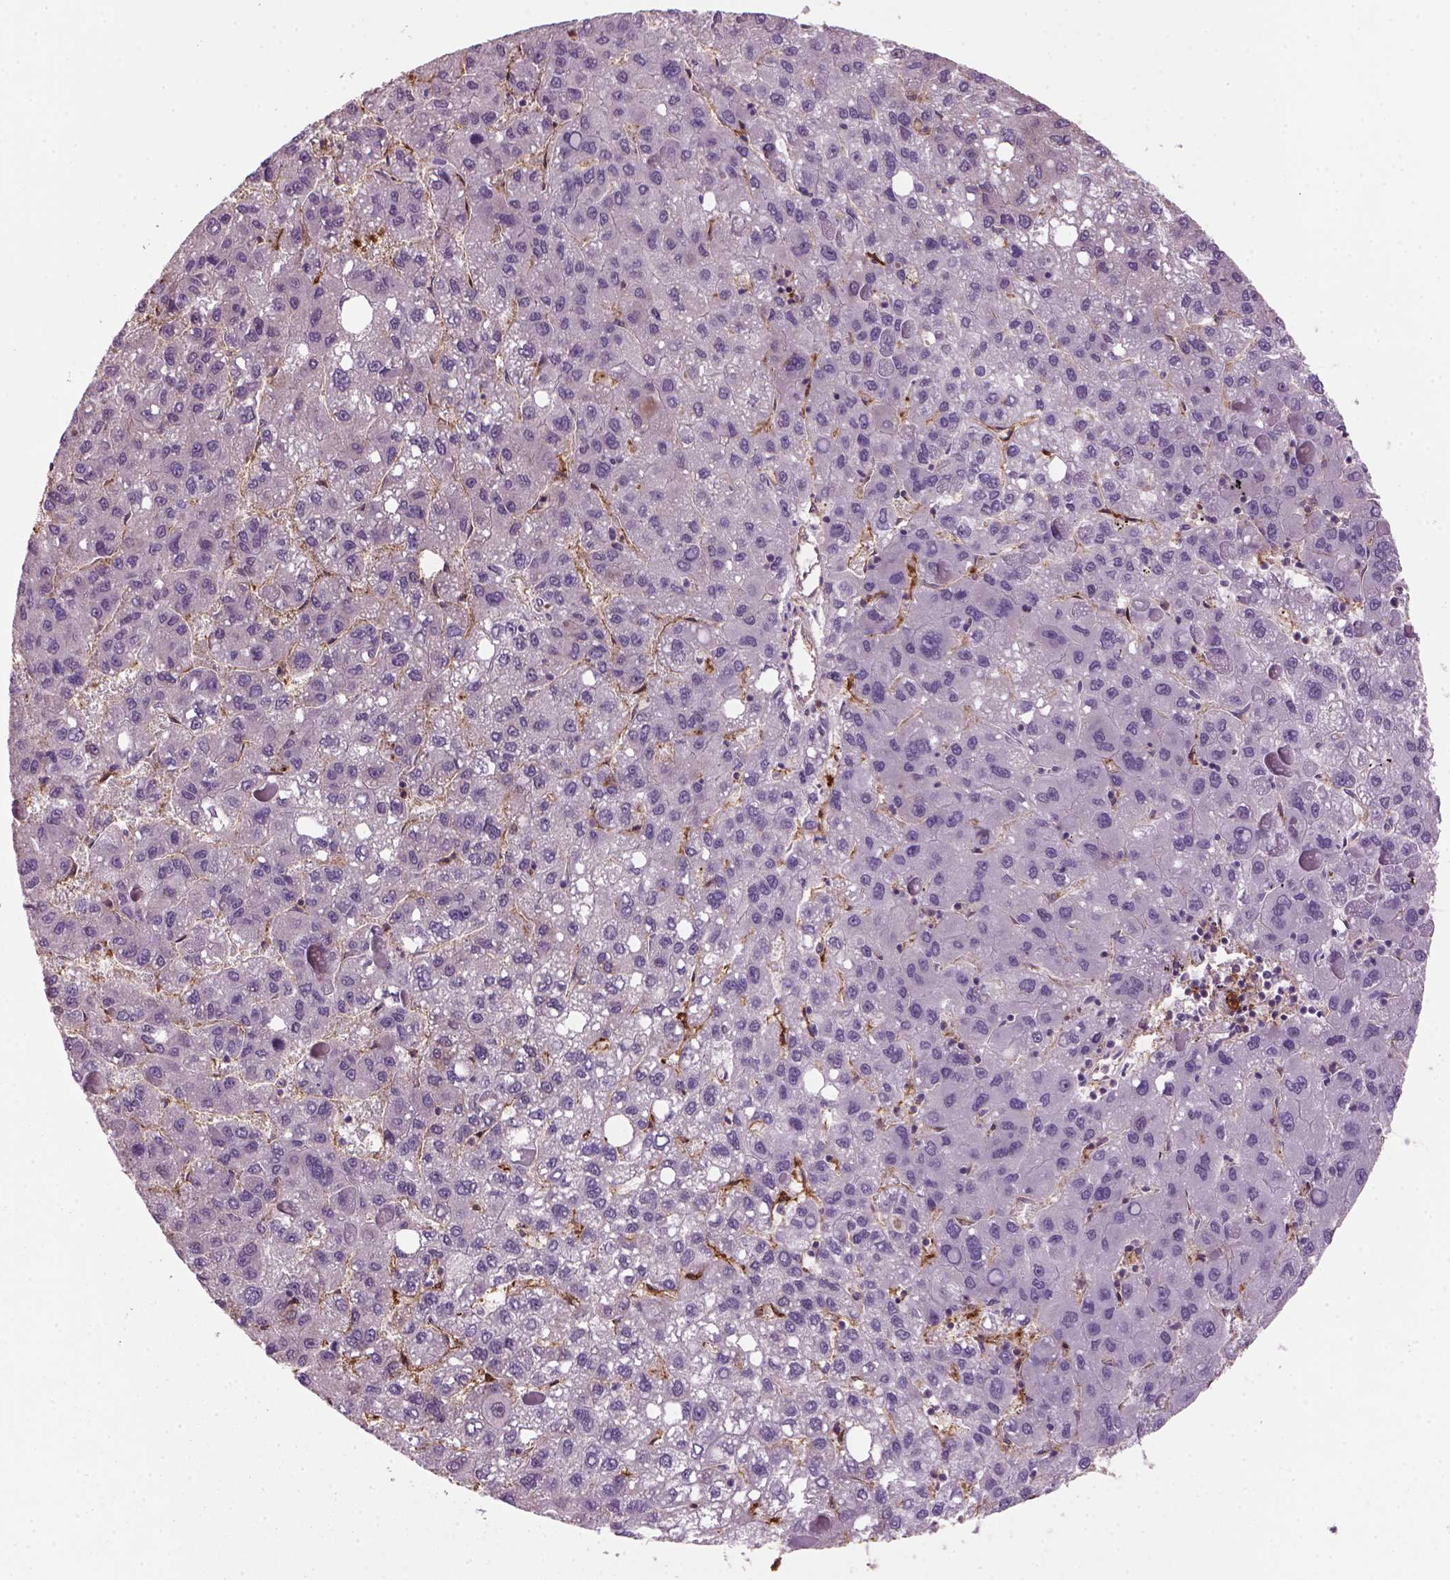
{"staining": {"intensity": "negative", "quantity": "none", "location": "none"}, "tissue": "liver cancer", "cell_type": "Tumor cells", "image_type": "cancer", "snomed": [{"axis": "morphology", "description": "Carcinoma, Hepatocellular, NOS"}, {"axis": "topography", "description": "Liver"}], "caption": "A histopathology image of liver hepatocellular carcinoma stained for a protein shows no brown staining in tumor cells.", "gene": "MARCKS", "patient": {"sex": "female", "age": 82}}